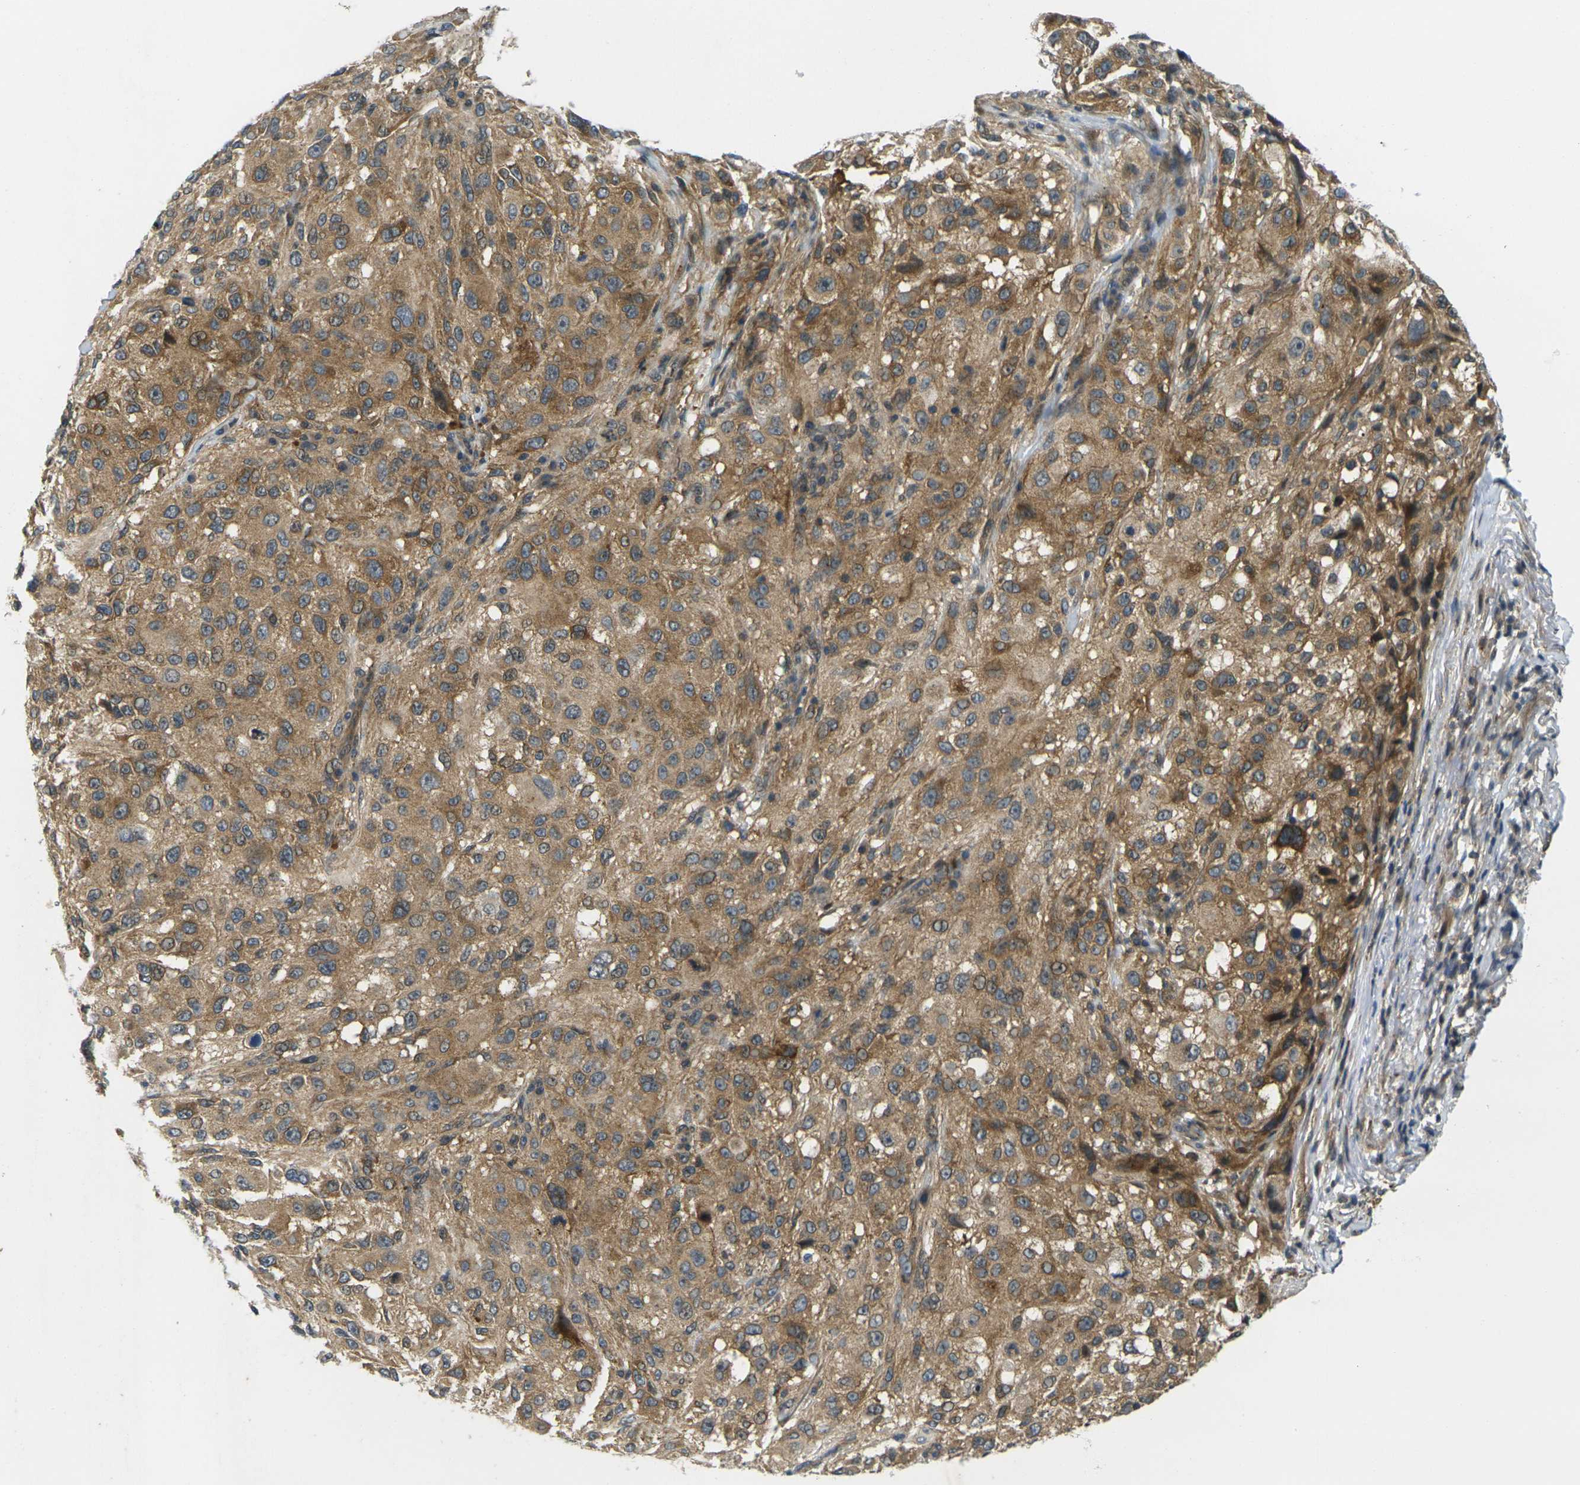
{"staining": {"intensity": "moderate", "quantity": ">75%", "location": "cytoplasmic/membranous"}, "tissue": "melanoma", "cell_type": "Tumor cells", "image_type": "cancer", "snomed": [{"axis": "morphology", "description": "Necrosis, NOS"}, {"axis": "morphology", "description": "Malignant melanoma, NOS"}, {"axis": "topography", "description": "Skin"}], "caption": "IHC of malignant melanoma exhibits medium levels of moderate cytoplasmic/membranous positivity in about >75% of tumor cells. Using DAB (3,3'-diaminobenzidine) (brown) and hematoxylin (blue) stains, captured at high magnification using brightfield microscopy.", "gene": "KCTD10", "patient": {"sex": "female", "age": 87}}